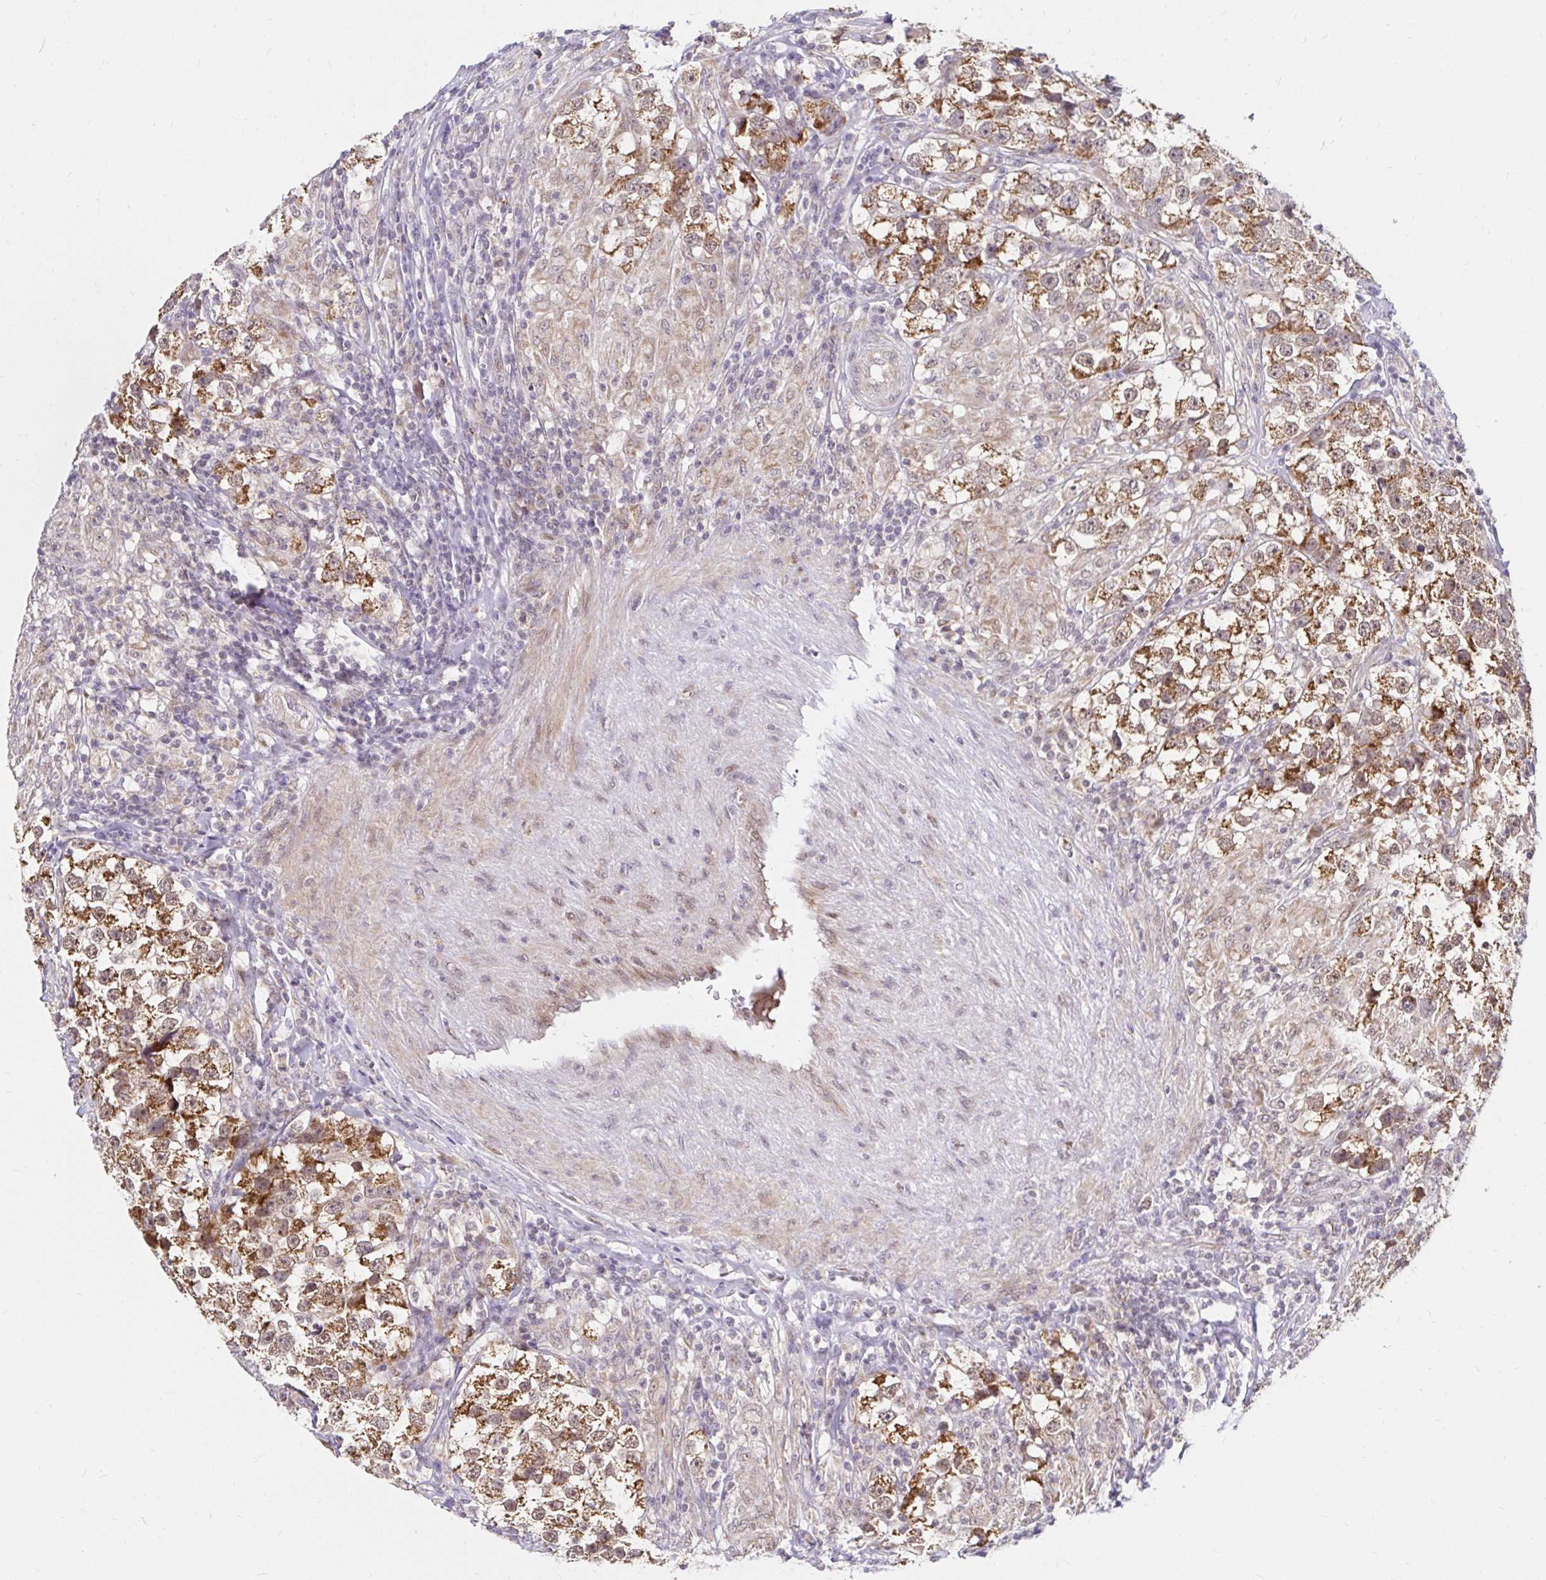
{"staining": {"intensity": "moderate", "quantity": ">75%", "location": "cytoplasmic/membranous"}, "tissue": "testis cancer", "cell_type": "Tumor cells", "image_type": "cancer", "snomed": [{"axis": "morphology", "description": "Seminoma, NOS"}, {"axis": "topography", "description": "Testis"}], "caption": "This is an image of immunohistochemistry (IHC) staining of seminoma (testis), which shows moderate staining in the cytoplasmic/membranous of tumor cells.", "gene": "TIMM50", "patient": {"sex": "male", "age": 46}}